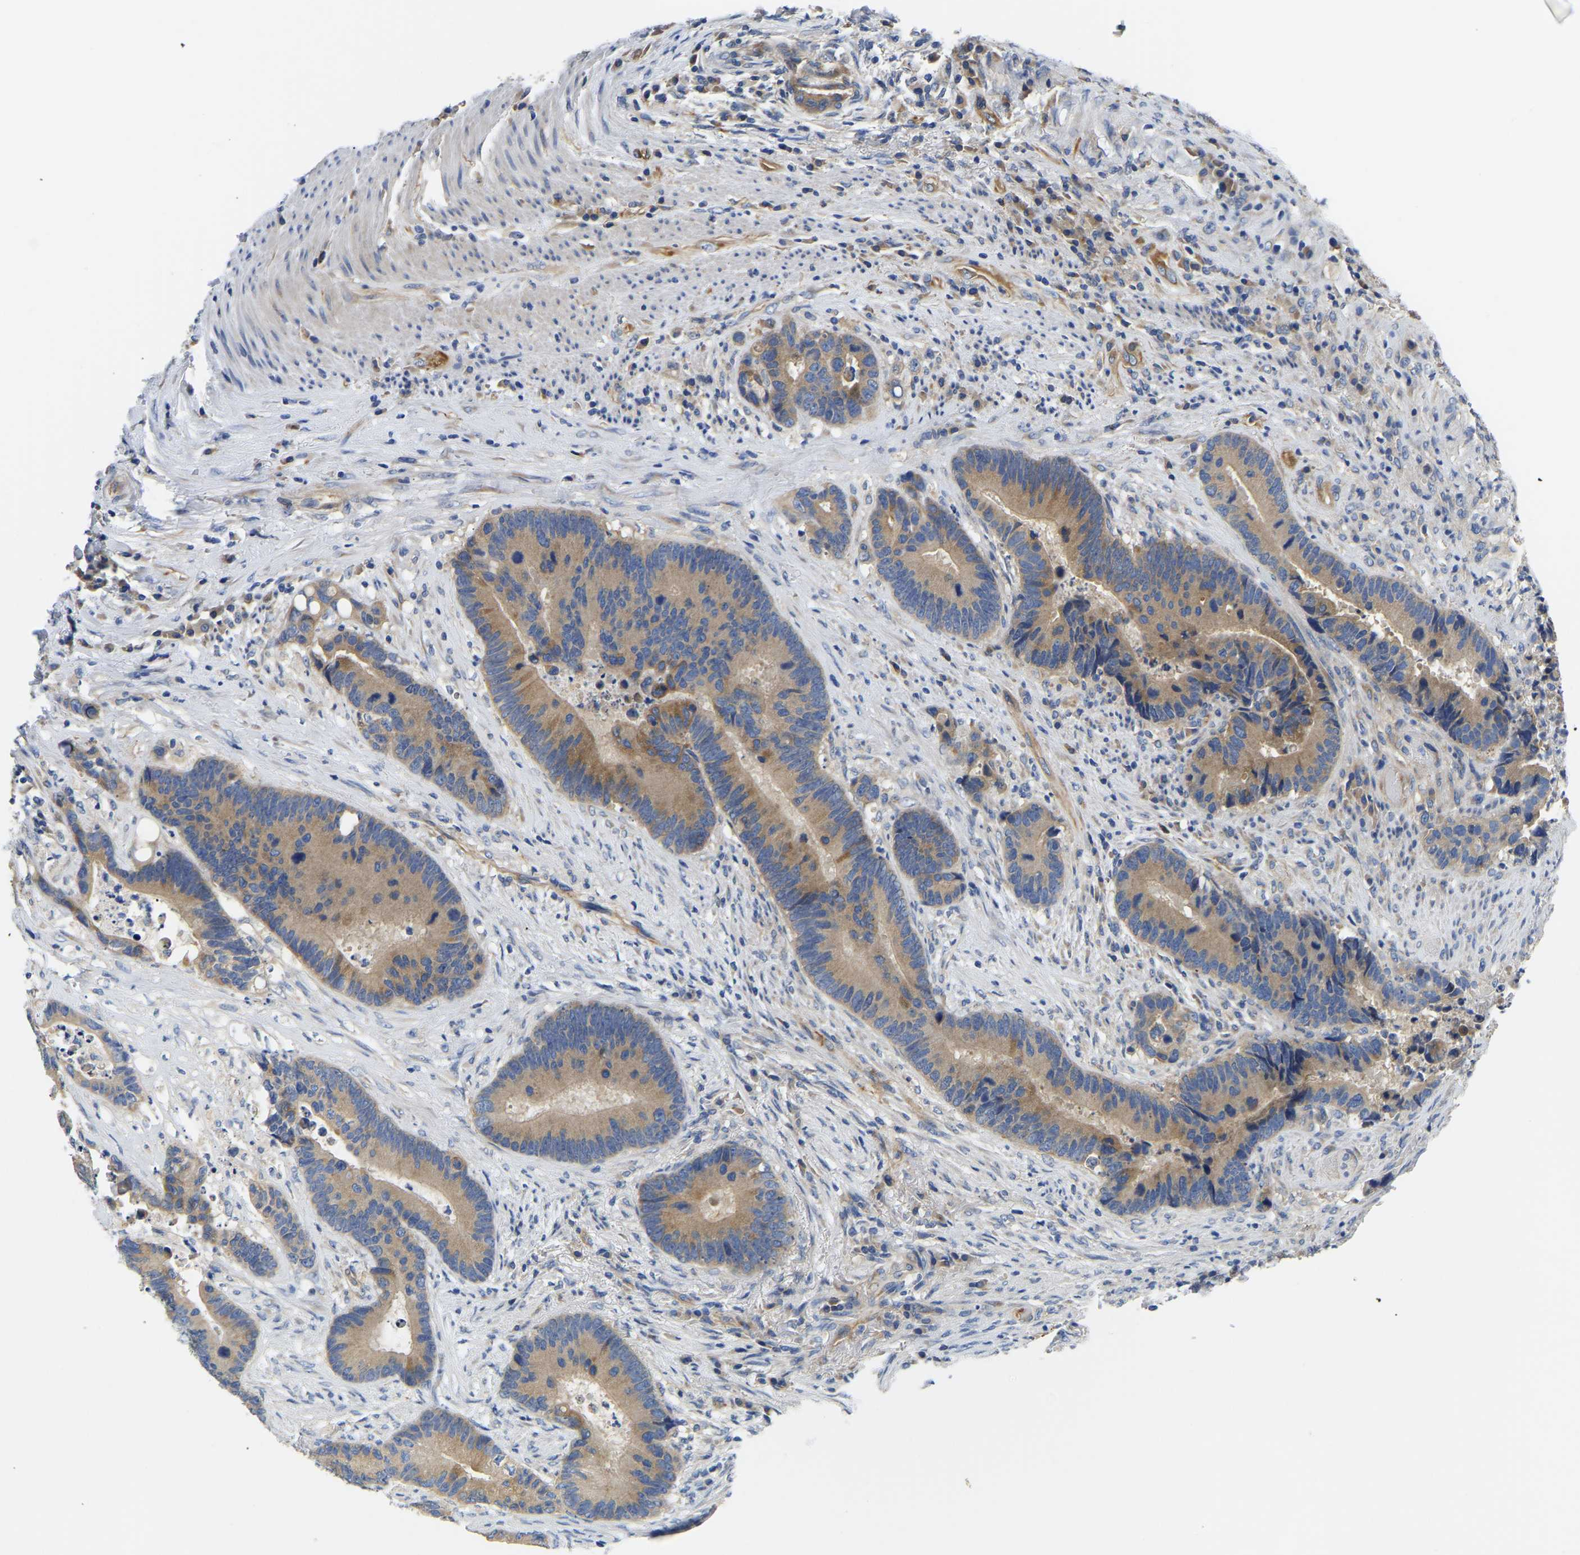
{"staining": {"intensity": "moderate", "quantity": ">75%", "location": "cytoplasmic/membranous"}, "tissue": "colorectal cancer", "cell_type": "Tumor cells", "image_type": "cancer", "snomed": [{"axis": "morphology", "description": "Adenocarcinoma, NOS"}, {"axis": "topography", "description": "Rectum"}], "caption": "Protein expression by immunohistochemistry demonstrates moderate cytoplasmic/membranous expression in about >75% of tumor cells in colorectal cancer (adenocarcinoma).", "gene": "CSDE1", "patient": {"sex": "female", "age": 89}}